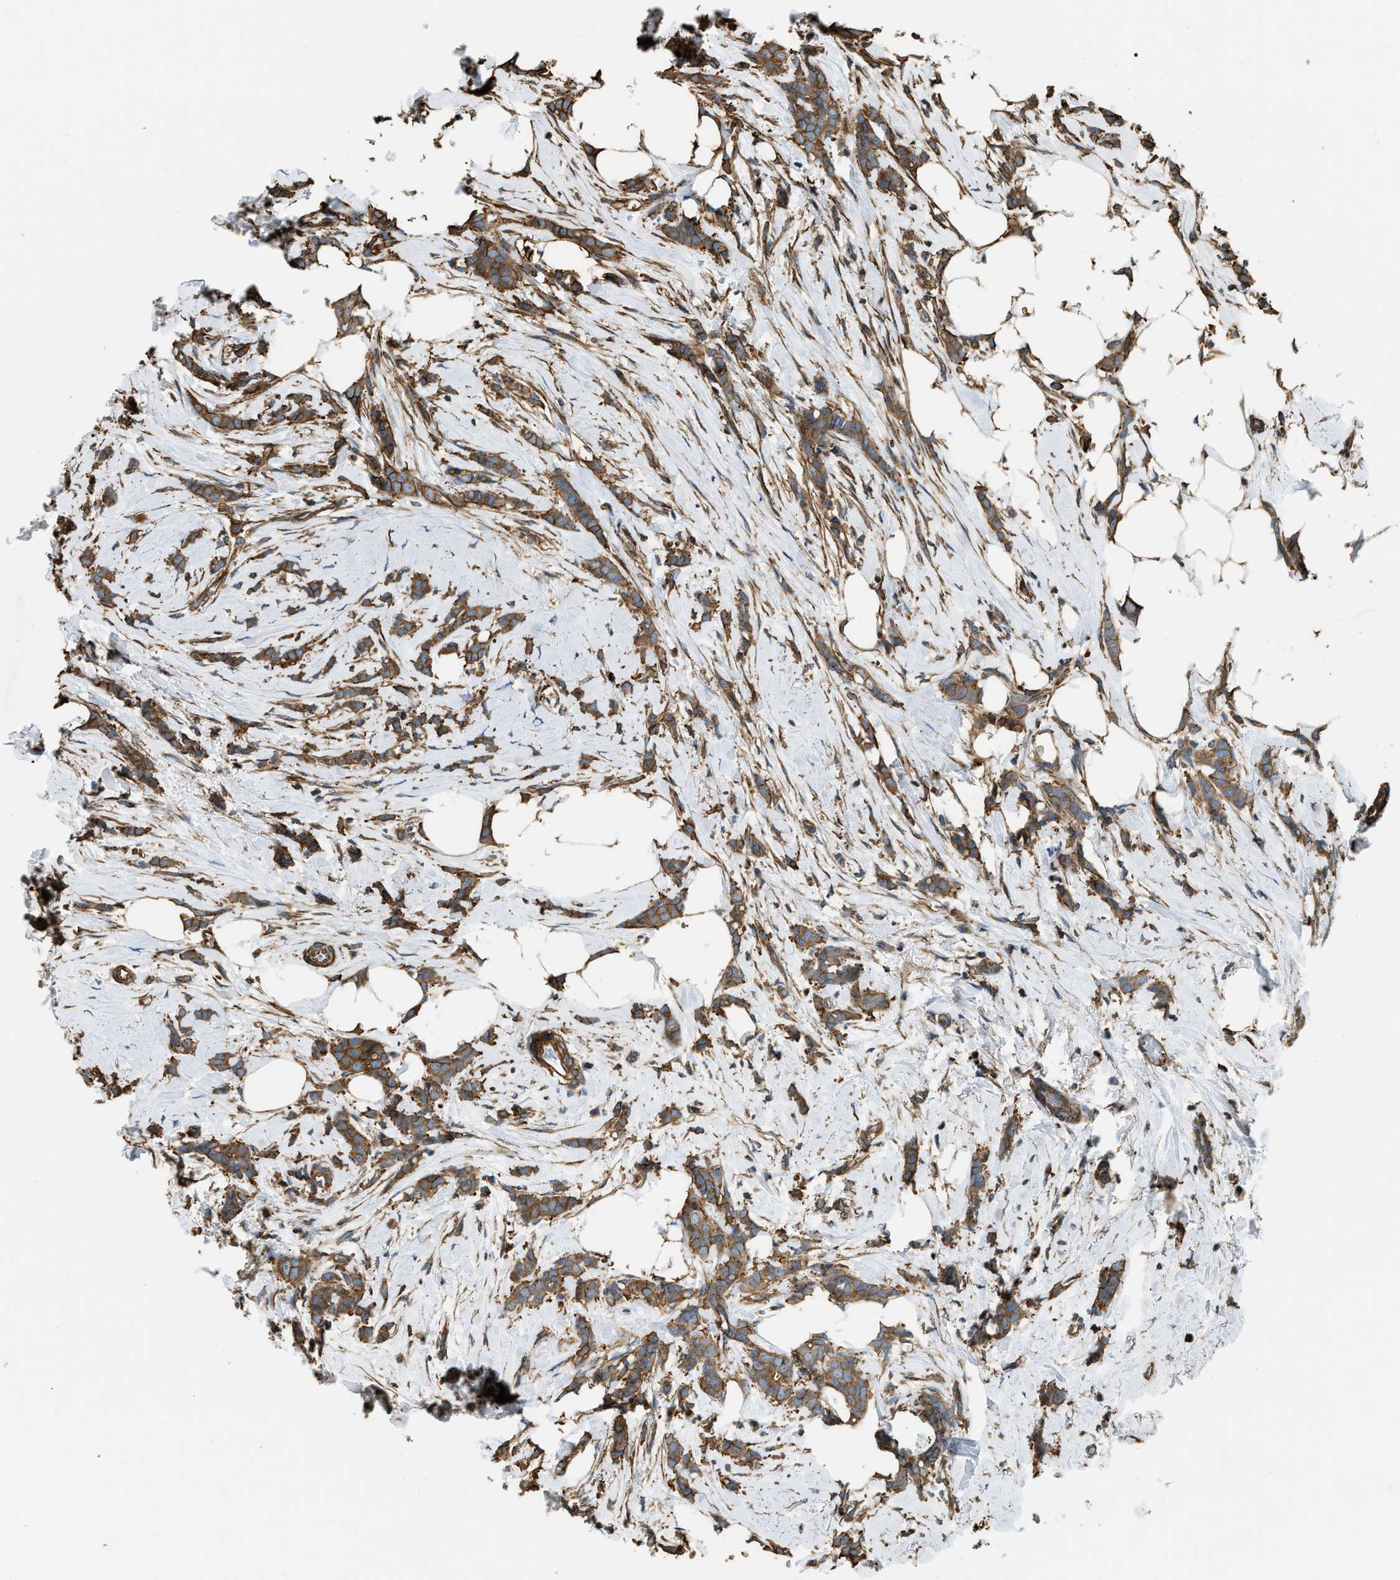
{"staining": {"intensity": "moderate", "quantity": ">75%", "location": "cytoplasmic/membranous"}, "tissue": "breast cancer", "cell_type": "Tumor cells", "image_type": "cancer", "snomed": [{"axis": "morphology", "description": "Lobular carcinoma, in situ"}, {"axis": "morphology", "description": "Lobular carcinoma"}, {"axis": "topography", "description": "Breast"}], "caption": "Immunohistochemistry (DAB) staining of lobular carcinoma in situ (breast) displays moderate cytoplasmic/membranous protein expression in approximately >75% of tumor cells.", "gene": "YARS1", "patient": {"sex": "female", "age": 41}}